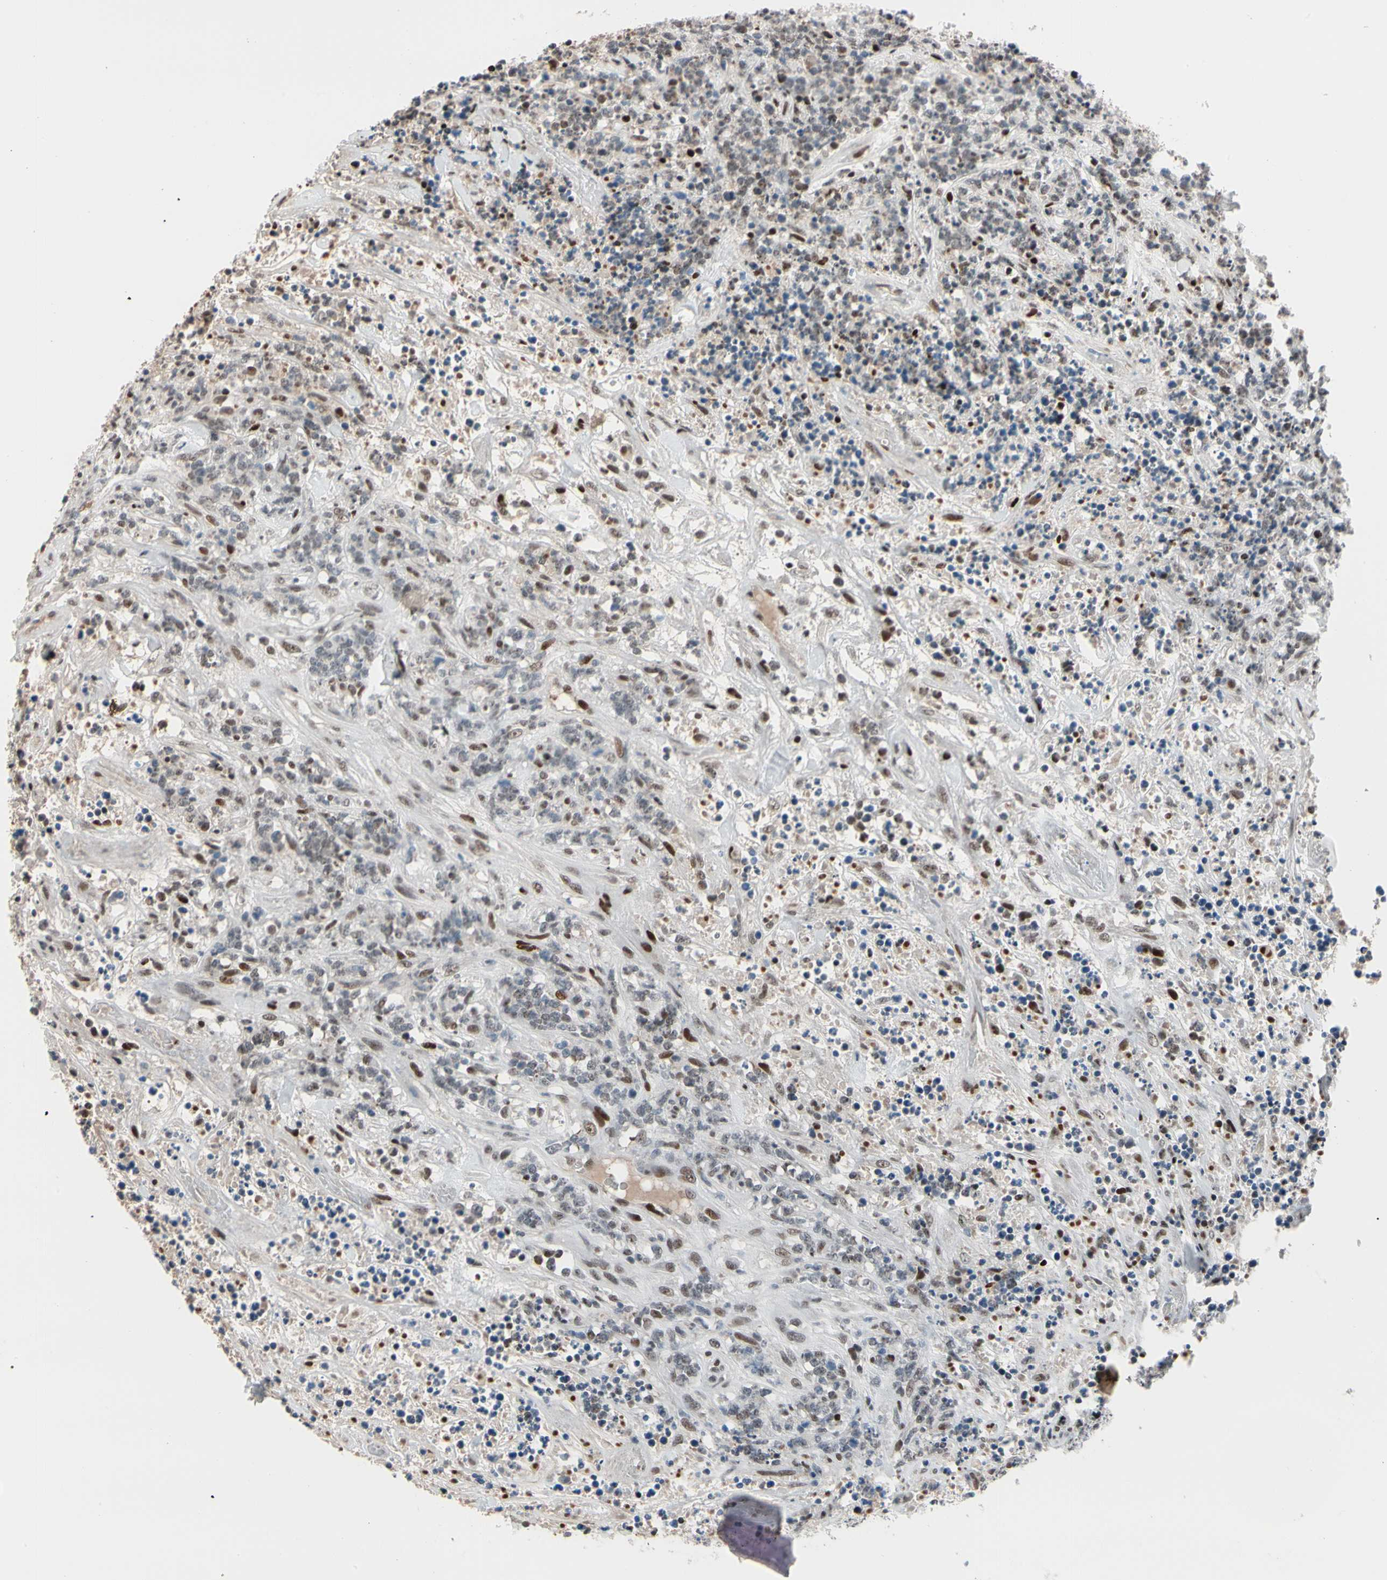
{"staining": {"intensity": "weak", "quantity": "25%-75%", "location": "nuclear"}, "tissue": "lymphoma", "cell_type": "Tumor cells", "image_type": "cancer", "snomed": [{"axis": "morphology", "description": "Malignant lymphoma, non-Hodgkin's type, High grade"}, {"axis": "topography", "description": "Soft tissue"}], "caption": "Lymphoma stained for a protein displays weak nuclear positivity in tumor cells.", "gene": "FOXO3", "patient": {"sex": "male", "age": 18}}